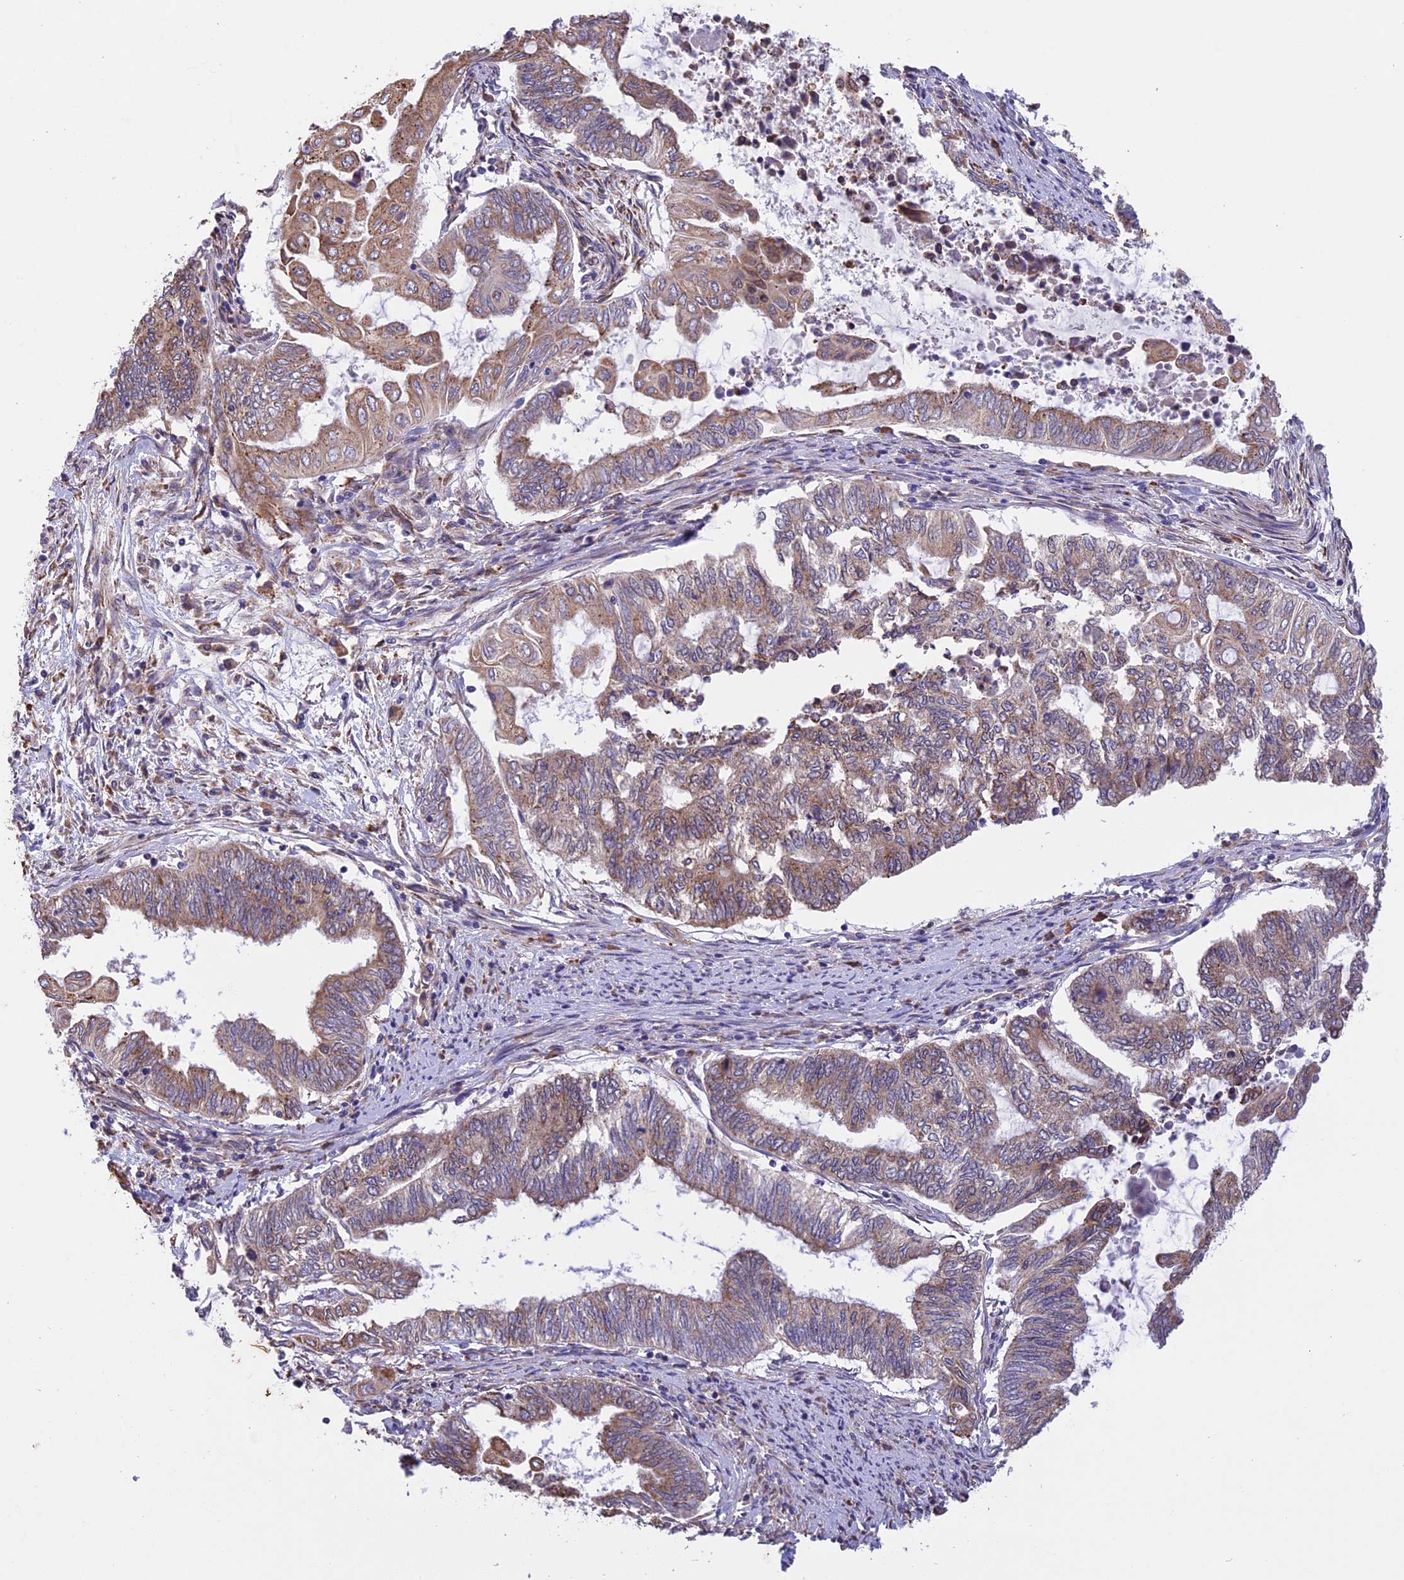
{"staining": {"intensity": "weak", "quantity": ">75%", "location": "cytoplasmic/membranous"}, "tissue": "endometrial cancer", "cell_type": "Tumor cells", "image_type": "cancer", "snomed": [{"axis": "morphology", "description": "Adenocarcinoma, NOS"}, {"axis": "topography", "description": "Uterus"}, {"axis": "topography", "description": "Endometrium"}], "caption": "There is low levels of weak cytoplasmic/membranous staining in tumor cells of adenocarcinoma (endometrial), as demonstrated by immunohistochemical staining (brown color).", "gene": "DMRTA2", "patient": {"sex": "female", "age": 70}}